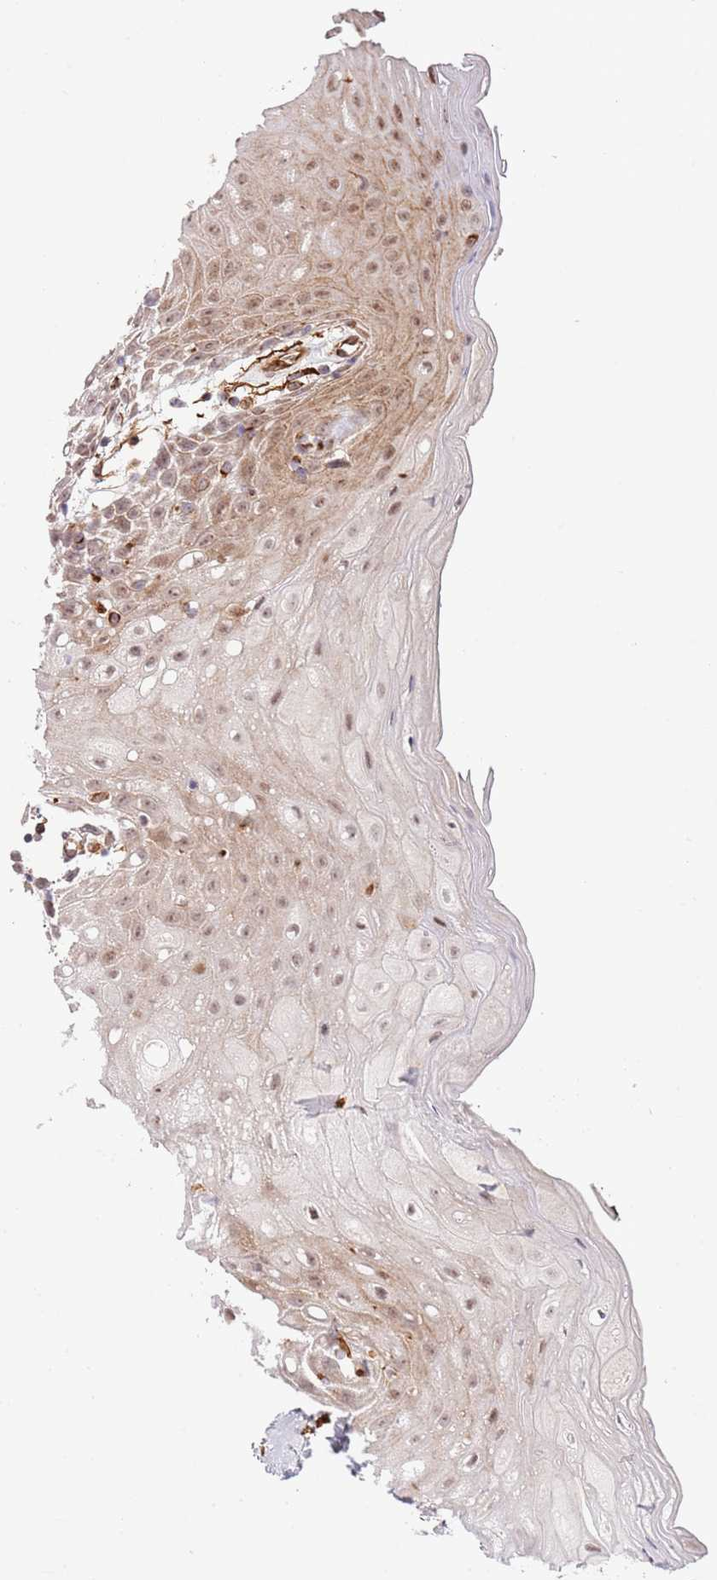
{"staining": {"intensity": "moderate", "quantity": ">75%", "location": "cytoplasmic/membranous,nuclear"}, "tissue": "oral mucosa", "cell_type": "Squamous epithelial cells", "image_type": "normal", "snomed": [{"axis": "morphology", "description": "Normal tissue, NOS"}, {"axis": "topography", "description": "Oral tissue"}, {"axis": "topography", "description": "Tounge, NOS"}], "caption": "IHC histopathology image of unremarkable oral mucosa: human oral mucosa stained using IHC demonstrates medium levels of moderate protein expression localized specifically in the cytoplasmic/membranous,nuclear of squamous epithelial cells, appearing as a cytoplasmic/membranous,nuclear brown color.", "gene": "NEK3", "patient": {"sex": "female", "age": 59}}